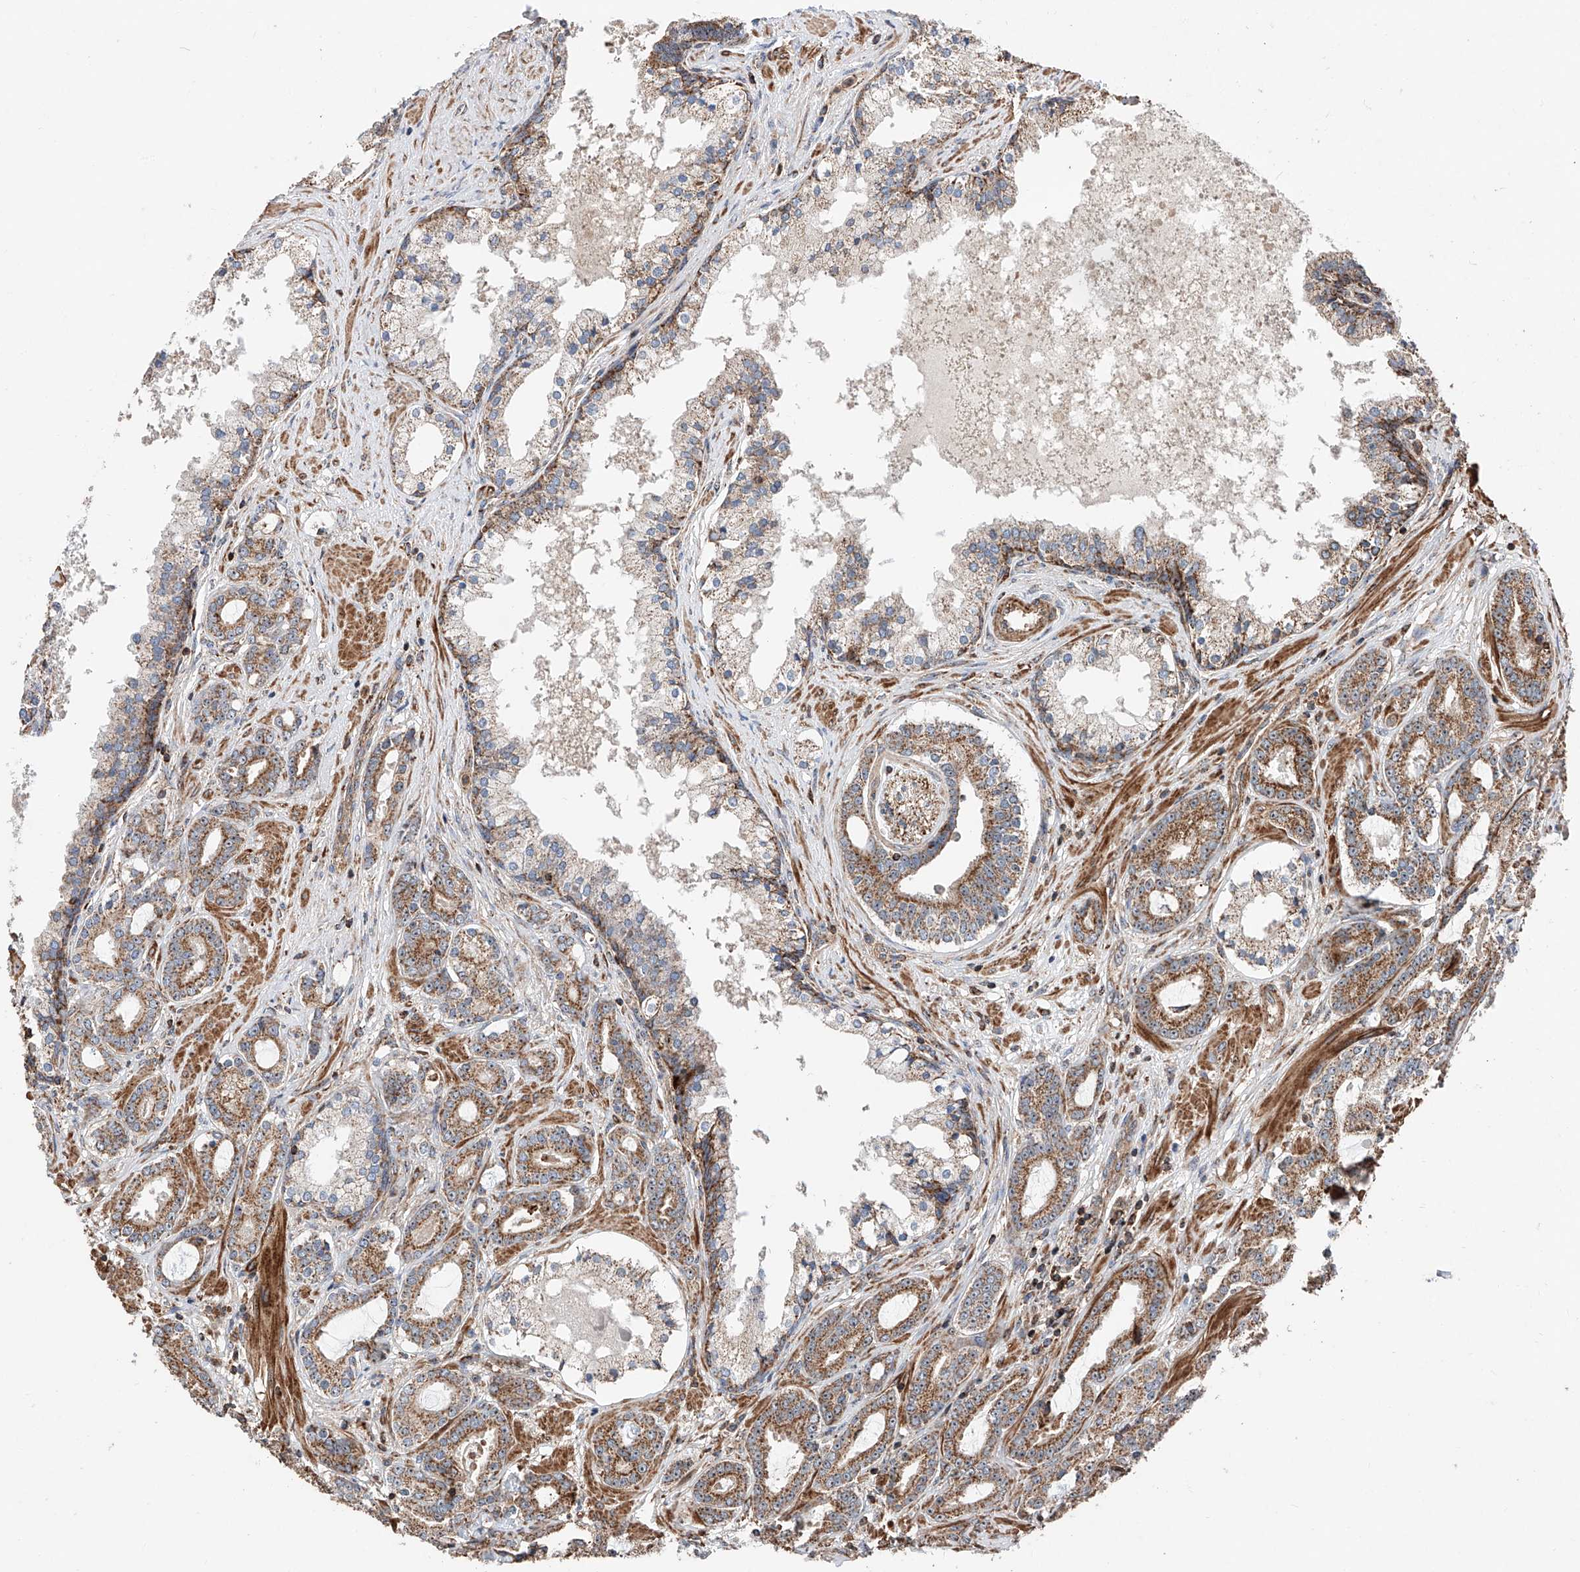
{"staining": {"intensity": "moderate", "quantity": ">75%", "location": "cytoplasmic/membranous"}, "tissue": "prostate cancer", "cell_type": "Tumor cells", "image_type": "cancer", "snomed": [{"axis": "morphology", "description": "Adenocarcinoma, High grade"}, {"axis": "topography", "description": "Prostate"}], "caption": "This is an image of immunohistochemistry (IHC) staining of prostate adenocarcinoma (high-grade), which shows moderate positivity in the cytoplasmic/membranous of tumor cells.", "gene": "PISD", "patient": {"sex": "male", "age": 58}}